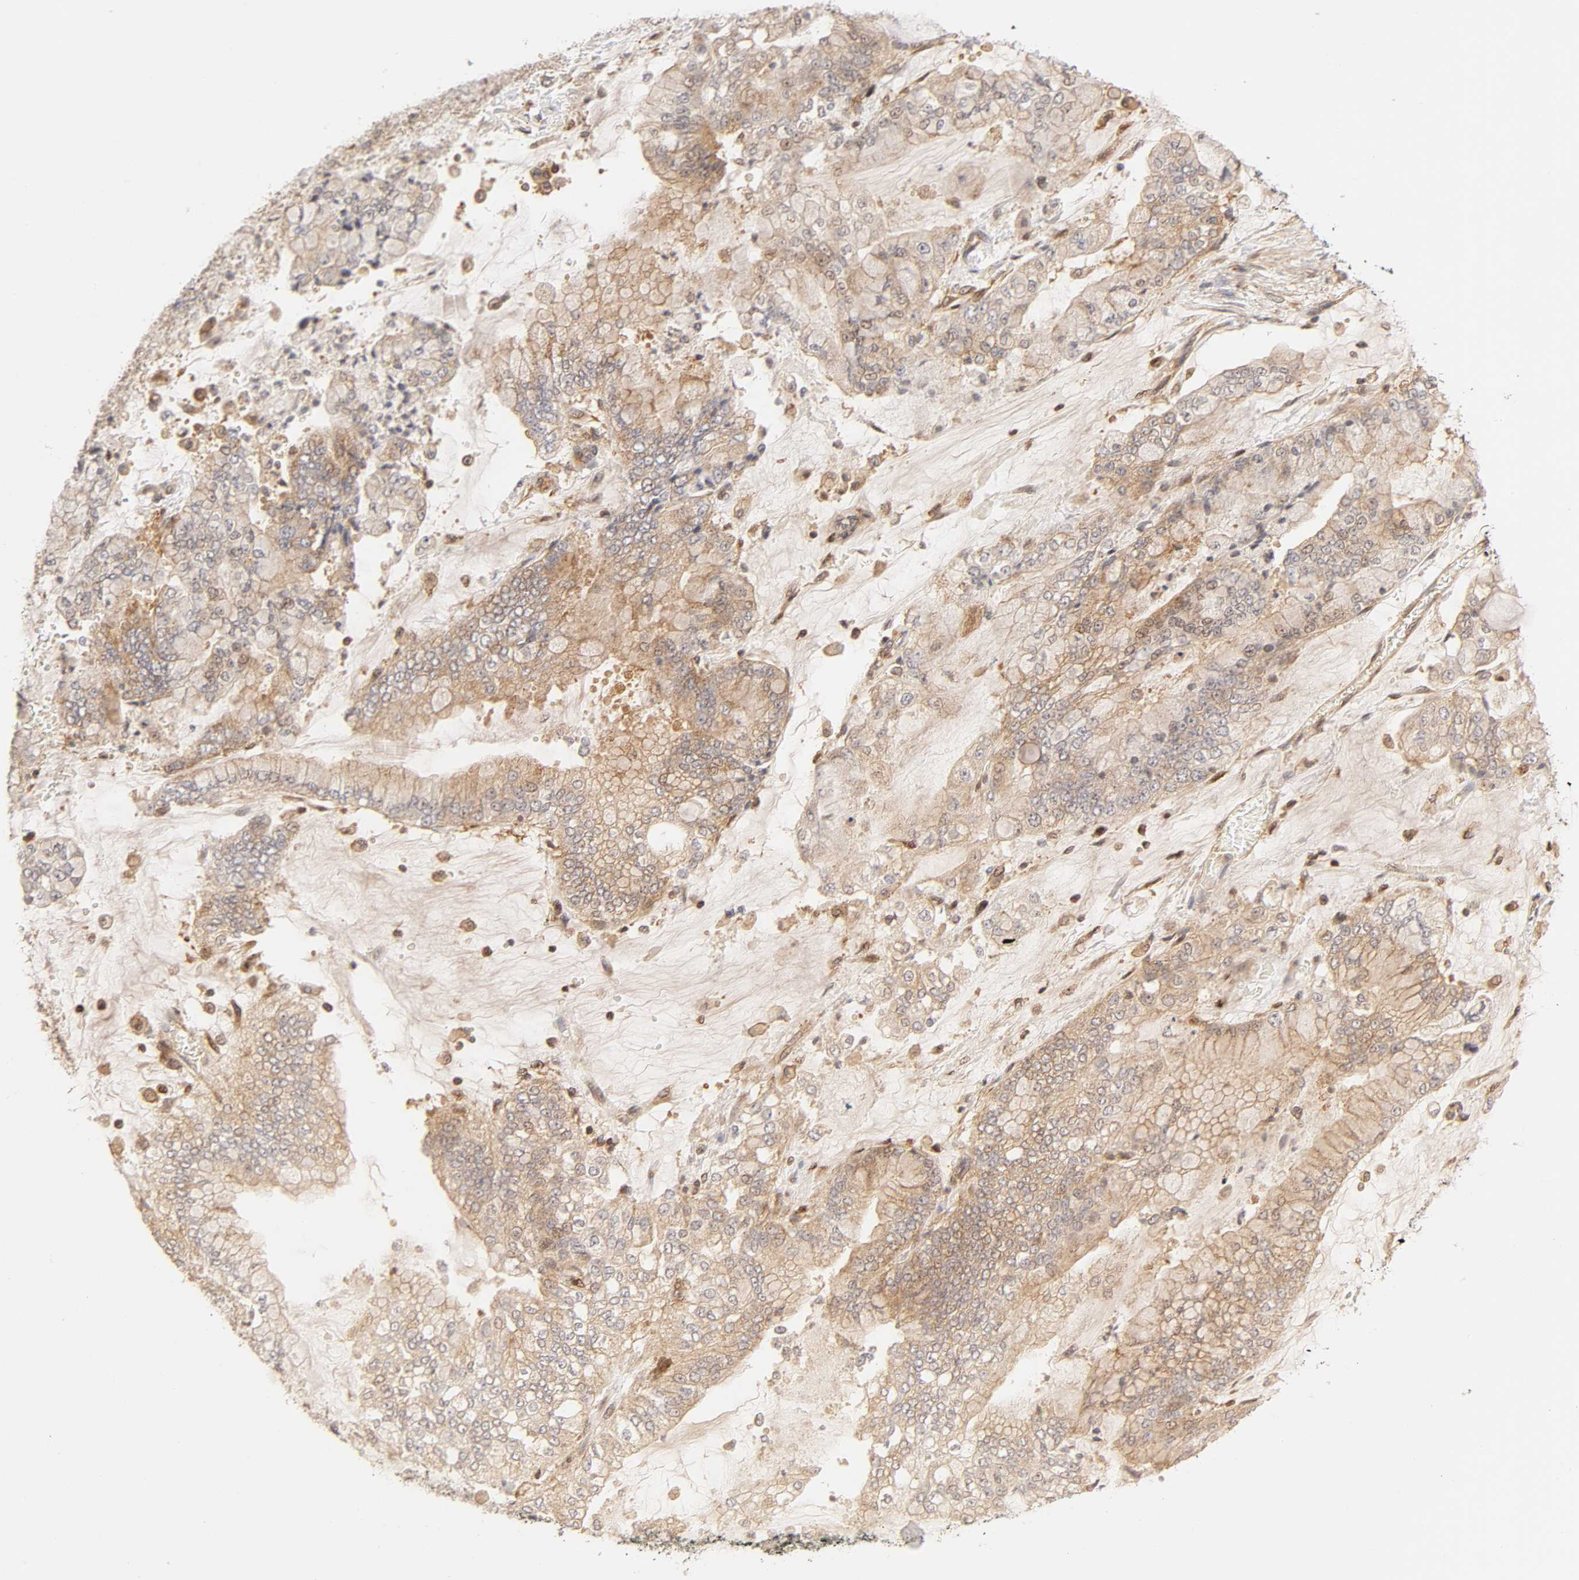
{"staining": {"intensity": "weak", "quantity": ">75%", "location": "cytoplasmic/membranous"}, "tissue": "stomach cancer", "cell_type": "Tumor cells", "image_type": "cancer", "snomed": [{"axis": "morphology", "description": "Normal tissue, NOS"}, {"axis": "morphology", "description": "Adenocarcinoma, NOS"}, {"axis": "topography", "description": "Stomach, upper"}, {"axis": "topography", "description": "Stomach"}], "caption": "High-magnification brightfield microscopy of stomach cancer (adenocarcinoma) stained with DAB (brown) and counterstained with hematoxylin (blue). tumor cells exhibit weak cytoplasmic/membranous expression is identified in about>75% of cells.", "gene": "PAFAH1B1", "patient": {"sex": "male", "age": 76}}